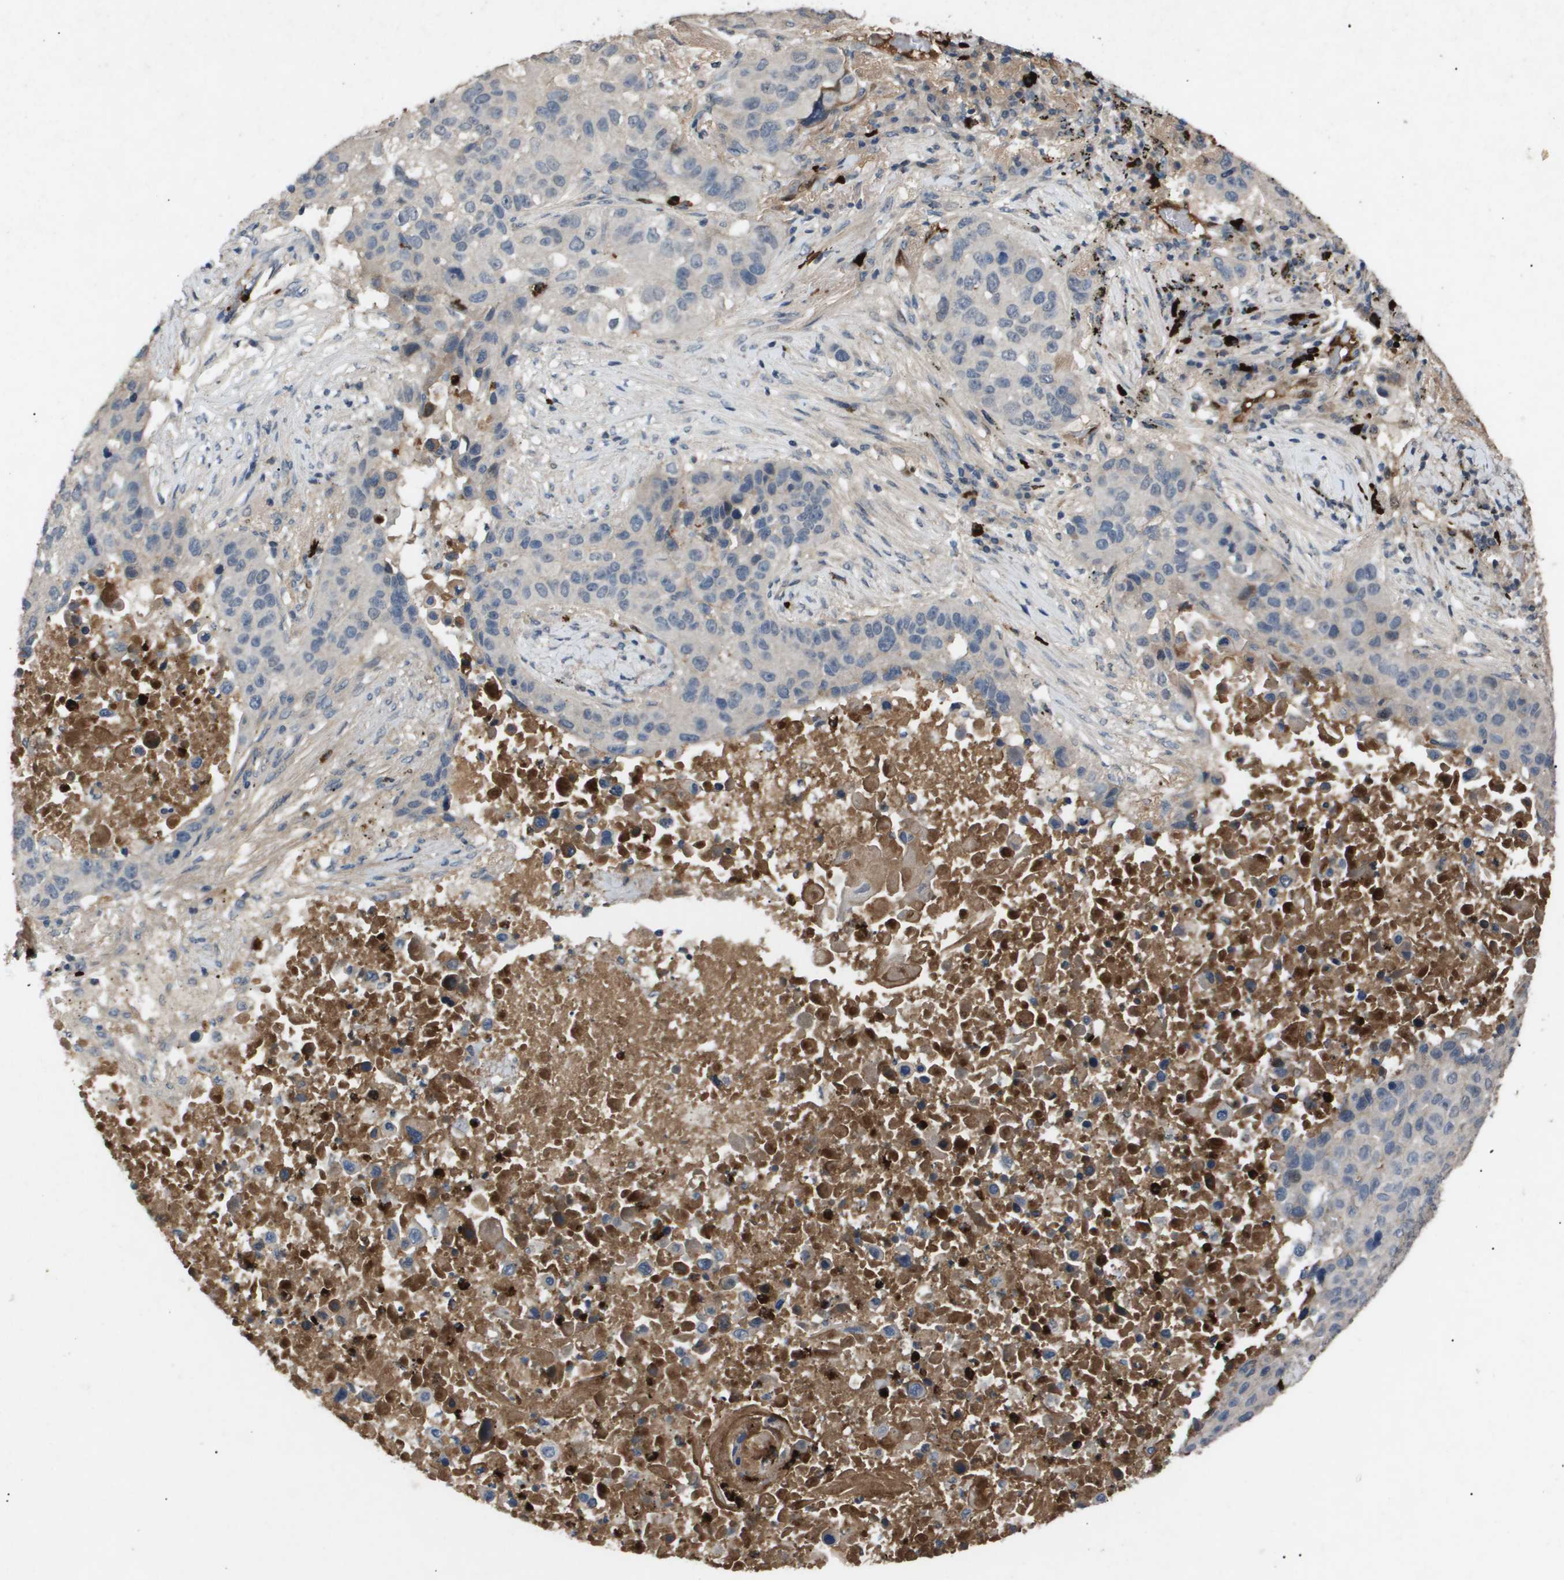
{"staining": {"intensity": "negative", "quantity": "none", "location": "none"}, "tissue": "lung cancer", "cell_type": "Tumor cells", "image_type": "cancer", "snomed": [{"axis": "morphology", "description": "Squamous cell carcinoma, NOS"}, {"axis": "topography", "description": "Lung"}], "caption": "Immunohistochemical staining of lung cancer demonstrates no significant positivity in tumor cells.", "gene": "ERG", "patient": {"sex": "male", "age": 57}}